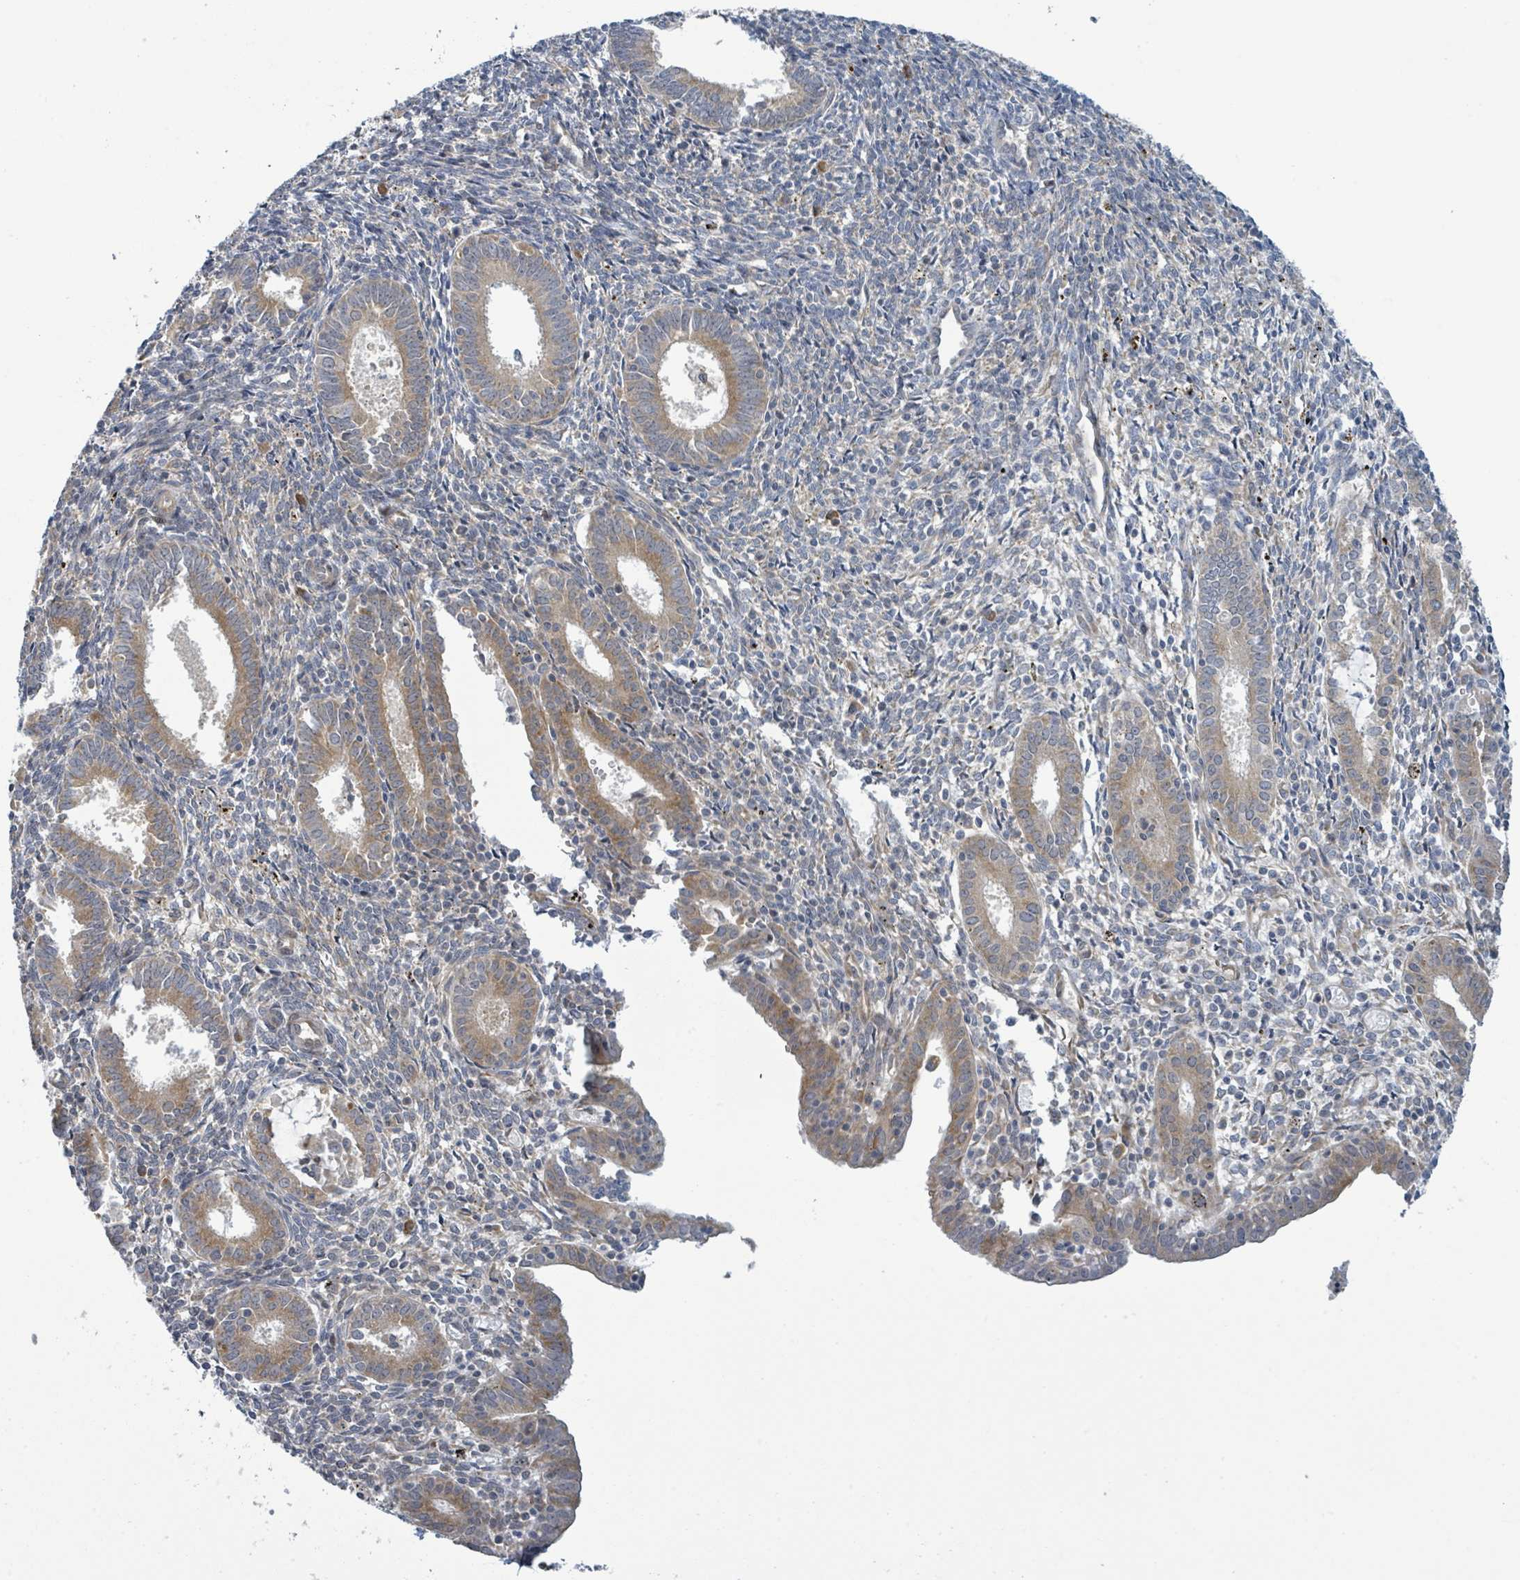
{"staining": {"intensity": "negative", "quantity": "none", "location": "none"}, "tissue": "endometrium", "cell_type": "Cells in endometrial stroma", "image_type": "normal", "snomed": [{"axis": "morphology", "description": "Normal tissue, NOS"}, {"axis": "topography", "description": "Endometrium"}], "caption": "Immunohistochemistry (IHC) of normal endometrium shows no staining in cells in endometrial stroma.", "gene": "RPL32", "patient": {"sex": "female", "age": 41}}